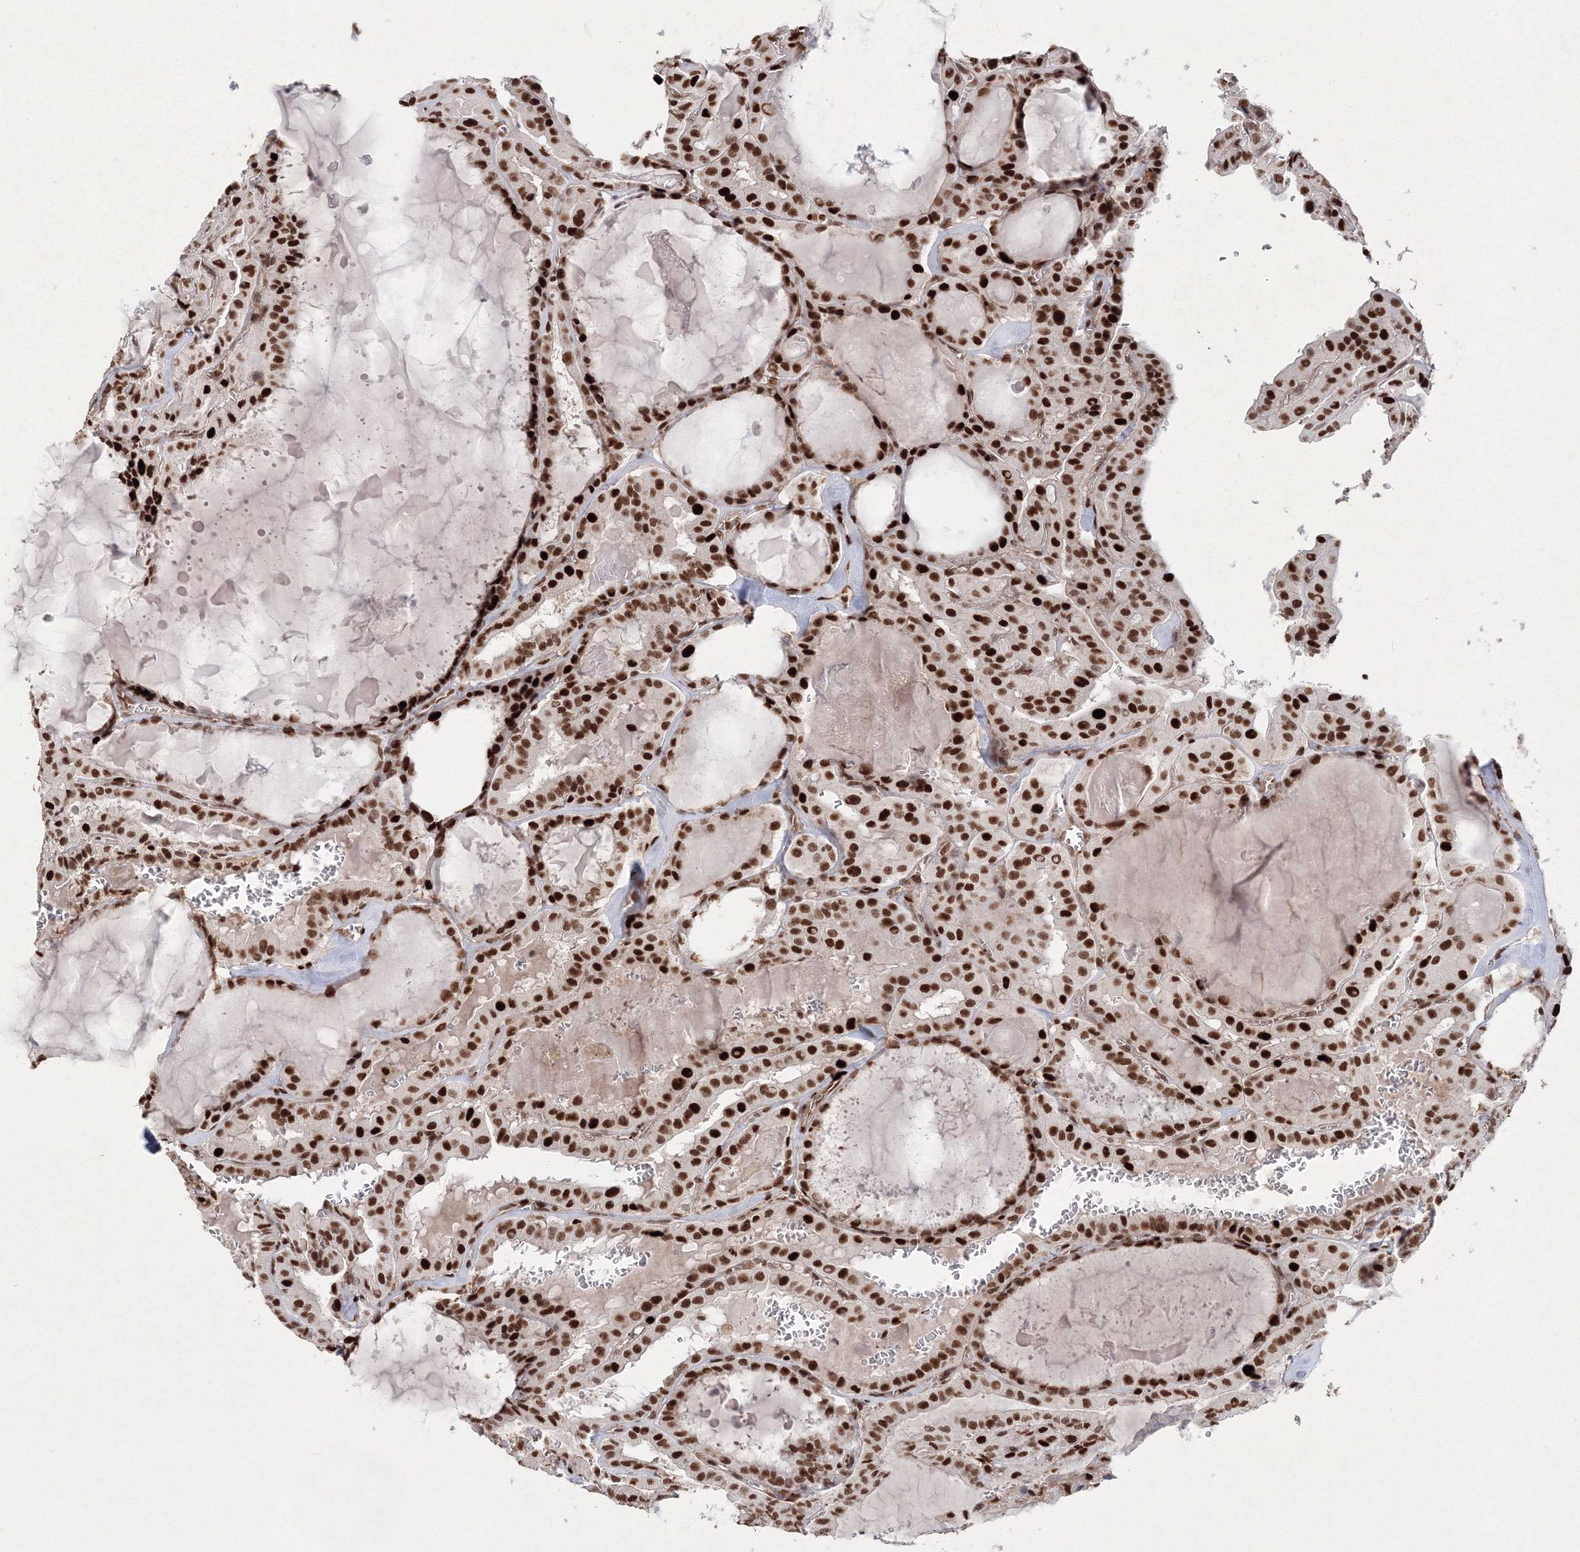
{"staining": {"intensity": "strong", "quantity": ">75%", "location": "nuclear"}, "tissue": "thyroid cancer", "cell_type": "Tumor cells", "image_type": "cancer", "snomed": [{"axis": "morphology", "description": "Papillary adenocarcinoma, NOS"}, {"axis": "topography", "description": "Thyroid gland"}], "caption": "Immunohistochemical staining of human thyroid cancer reveals strong nuclear protein positivity in about >75% of tumor cells.", "gene": "LIG1", "patient": {"sex": "male", "age": 52}}